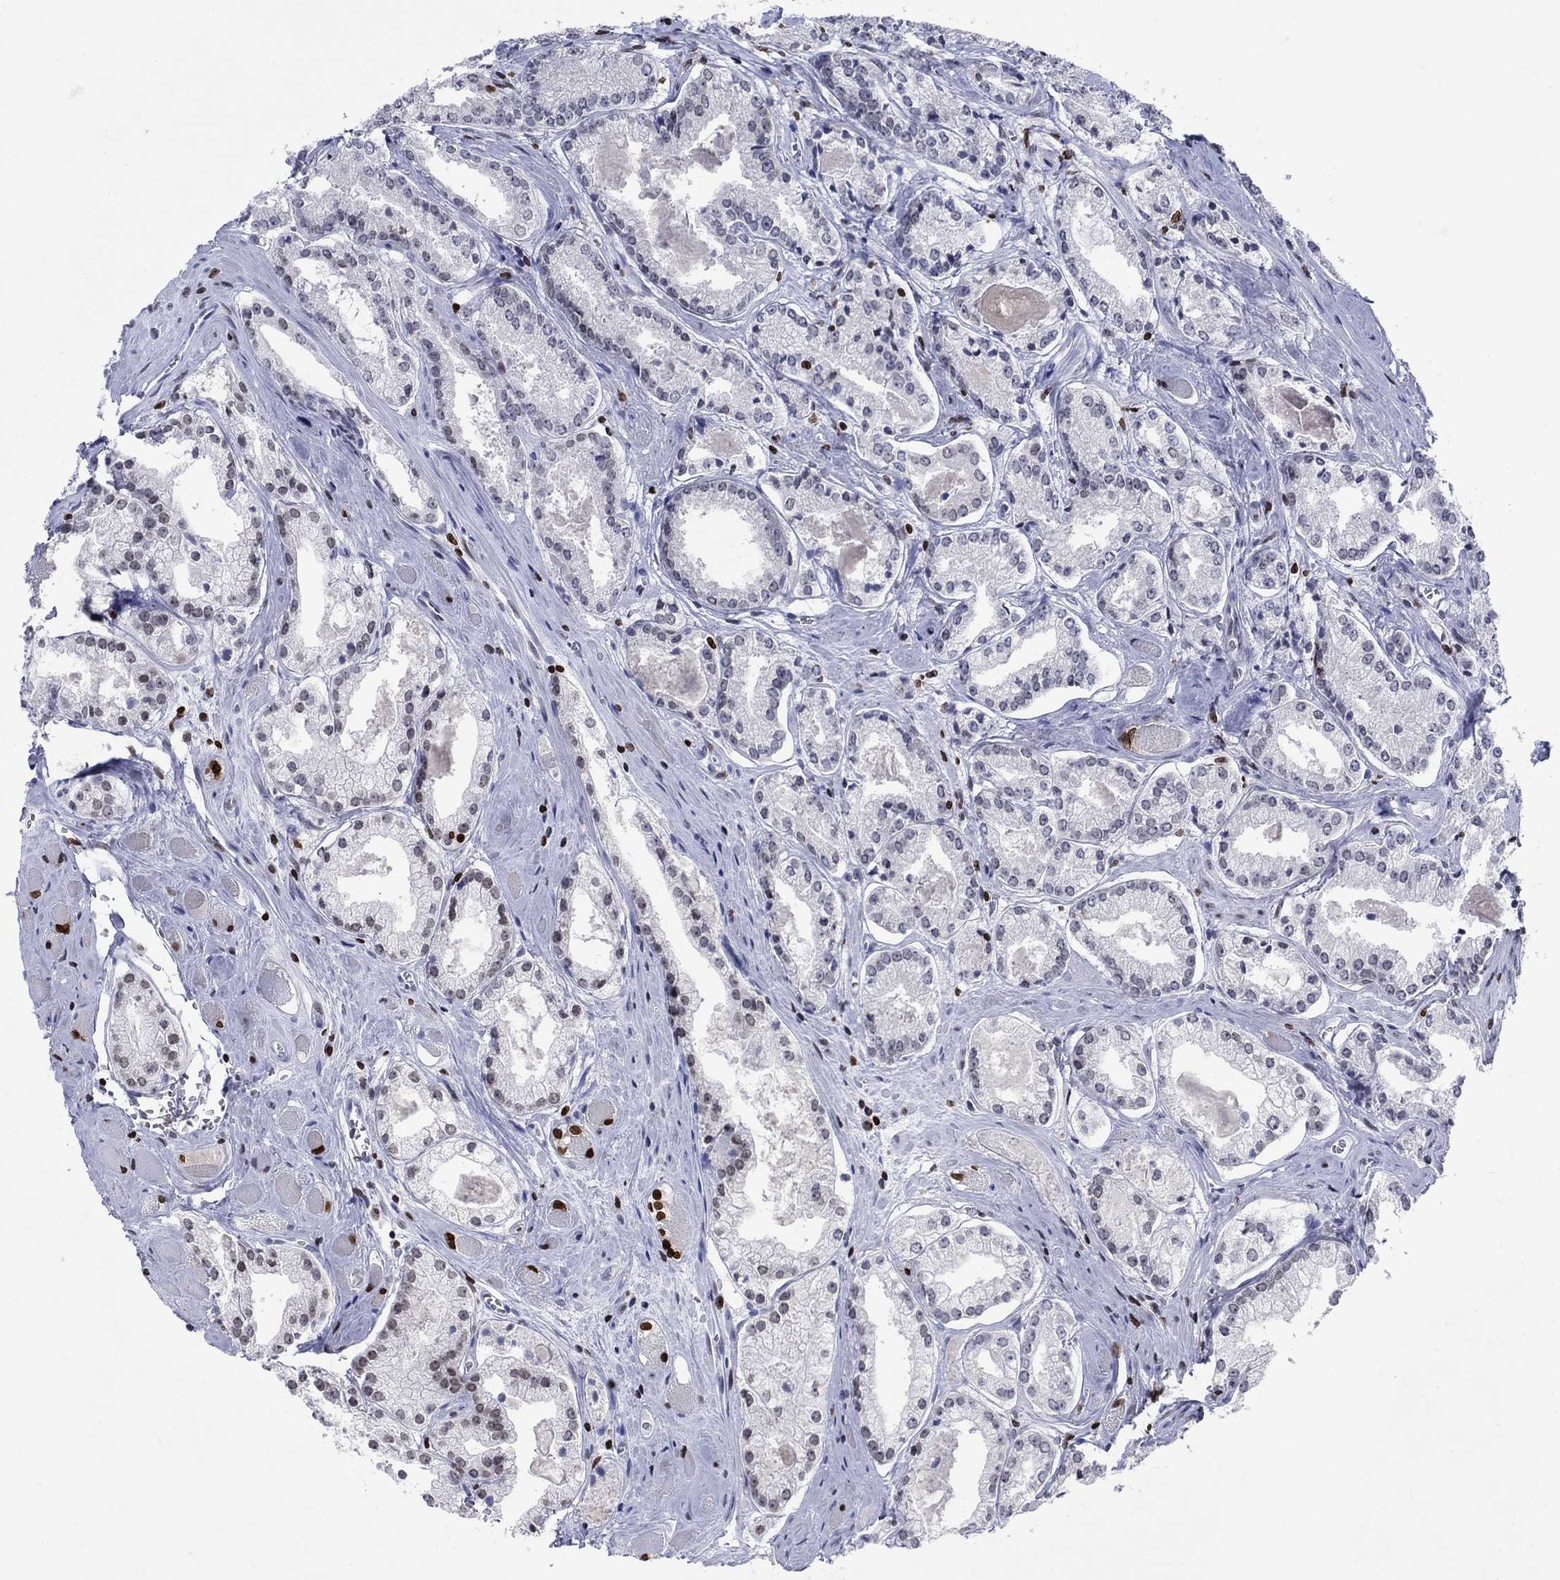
{"staining": {"intensity": "negative", "quantity": "none", "location": "none"}, "tissue": "prostate cancer", "cell_type": "Tumor cells", "image_type": "cancer", "snomed": [{"axis": "morphology", "description": "Adenocarcinoma, NOS"}, {"axis": "topography", "description": "Prostate"}], "caption": "Immunohistochemistry (IHC) image of prostate cancer stained for a protein (brown), which shows no positivity in tumor cells.", "gene": "HMGA1", "patient": {"sex": "male", "age": 72}}